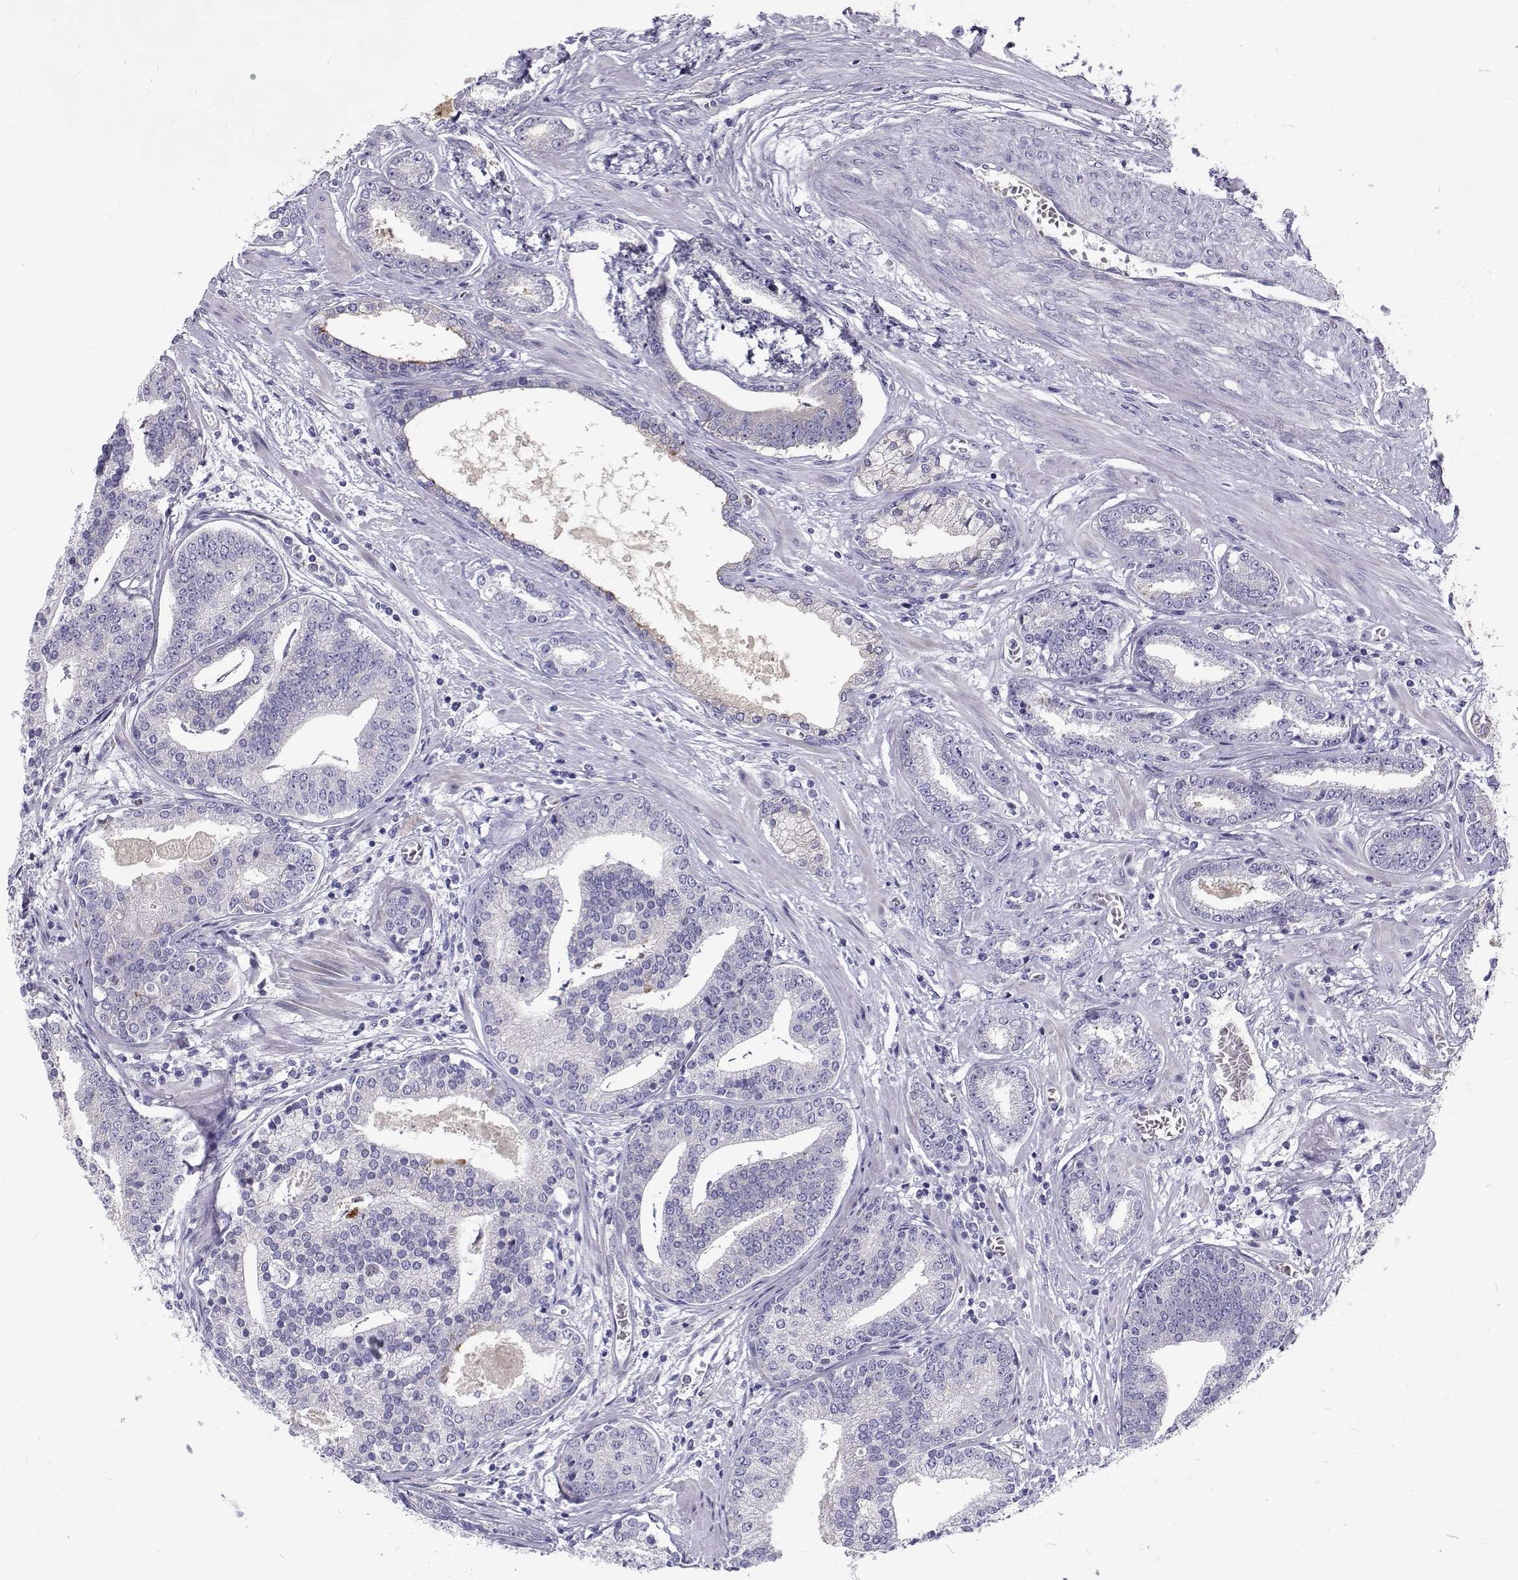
{"staining": {"intensity": "negative", "quantity": "none", "location": "none"}, "tissue": "prostate cancer", "cell_type": "Tumor cells", "image_type": "cancer", "snomed": [{"axis": "morphology", "description": "Adenocarcinoma, NOS"}, {"axis": "topography", "description": "Prostate"}], "caption": "Immunohistochemistry (IHC) photomicrograph of human prostate cancer stained for a protein (brown), which exhibits no staining in tumor cells. Brightfield microscopy of IHC stained with DAB (brown) and hematoxylin (blue), captured at high magnification.", "gene": "IGSF1", "patient": {"sex": "male", "age": 64}}